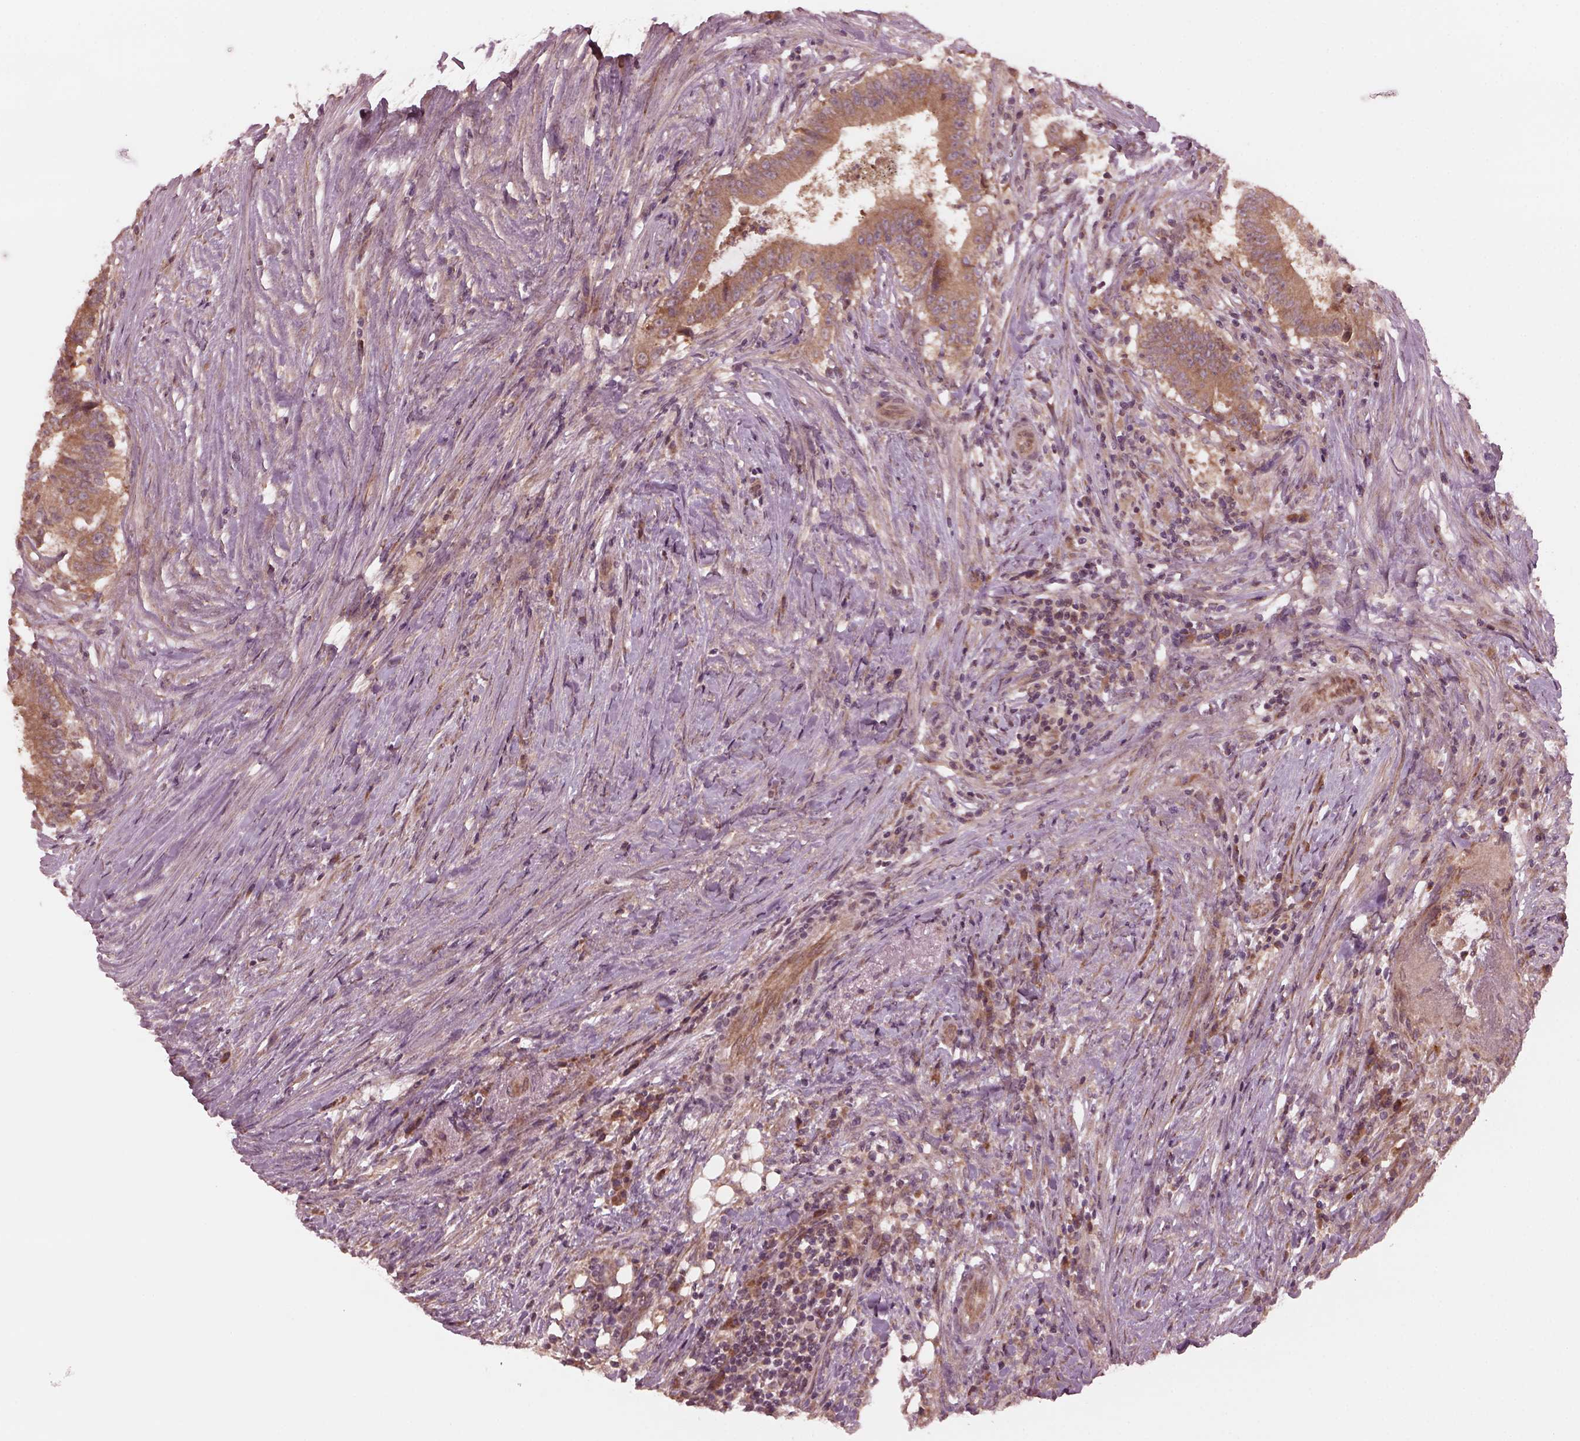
{"staining": {"intensity": "moderate", "quantity": ">75%", "location": "cytoplasmic/membranous"}, "tissue": "colorectal cancer", "cell_type": "Tumor cells", "image_type": "cancer", "snomed": [{"axis": "morphology", "description": "Adenocarcinoma, NOS"}, {"axis": "topography", "description": "Colon"}], "caption": "This is an image of immunohistochemistry (IHC) staining of colorectal cancer, which shows moderate staining in the cytoplasmic/membranous of tumor cells.", "gene": "FAF2", "patient": {"sex": "female", "age": 43}}